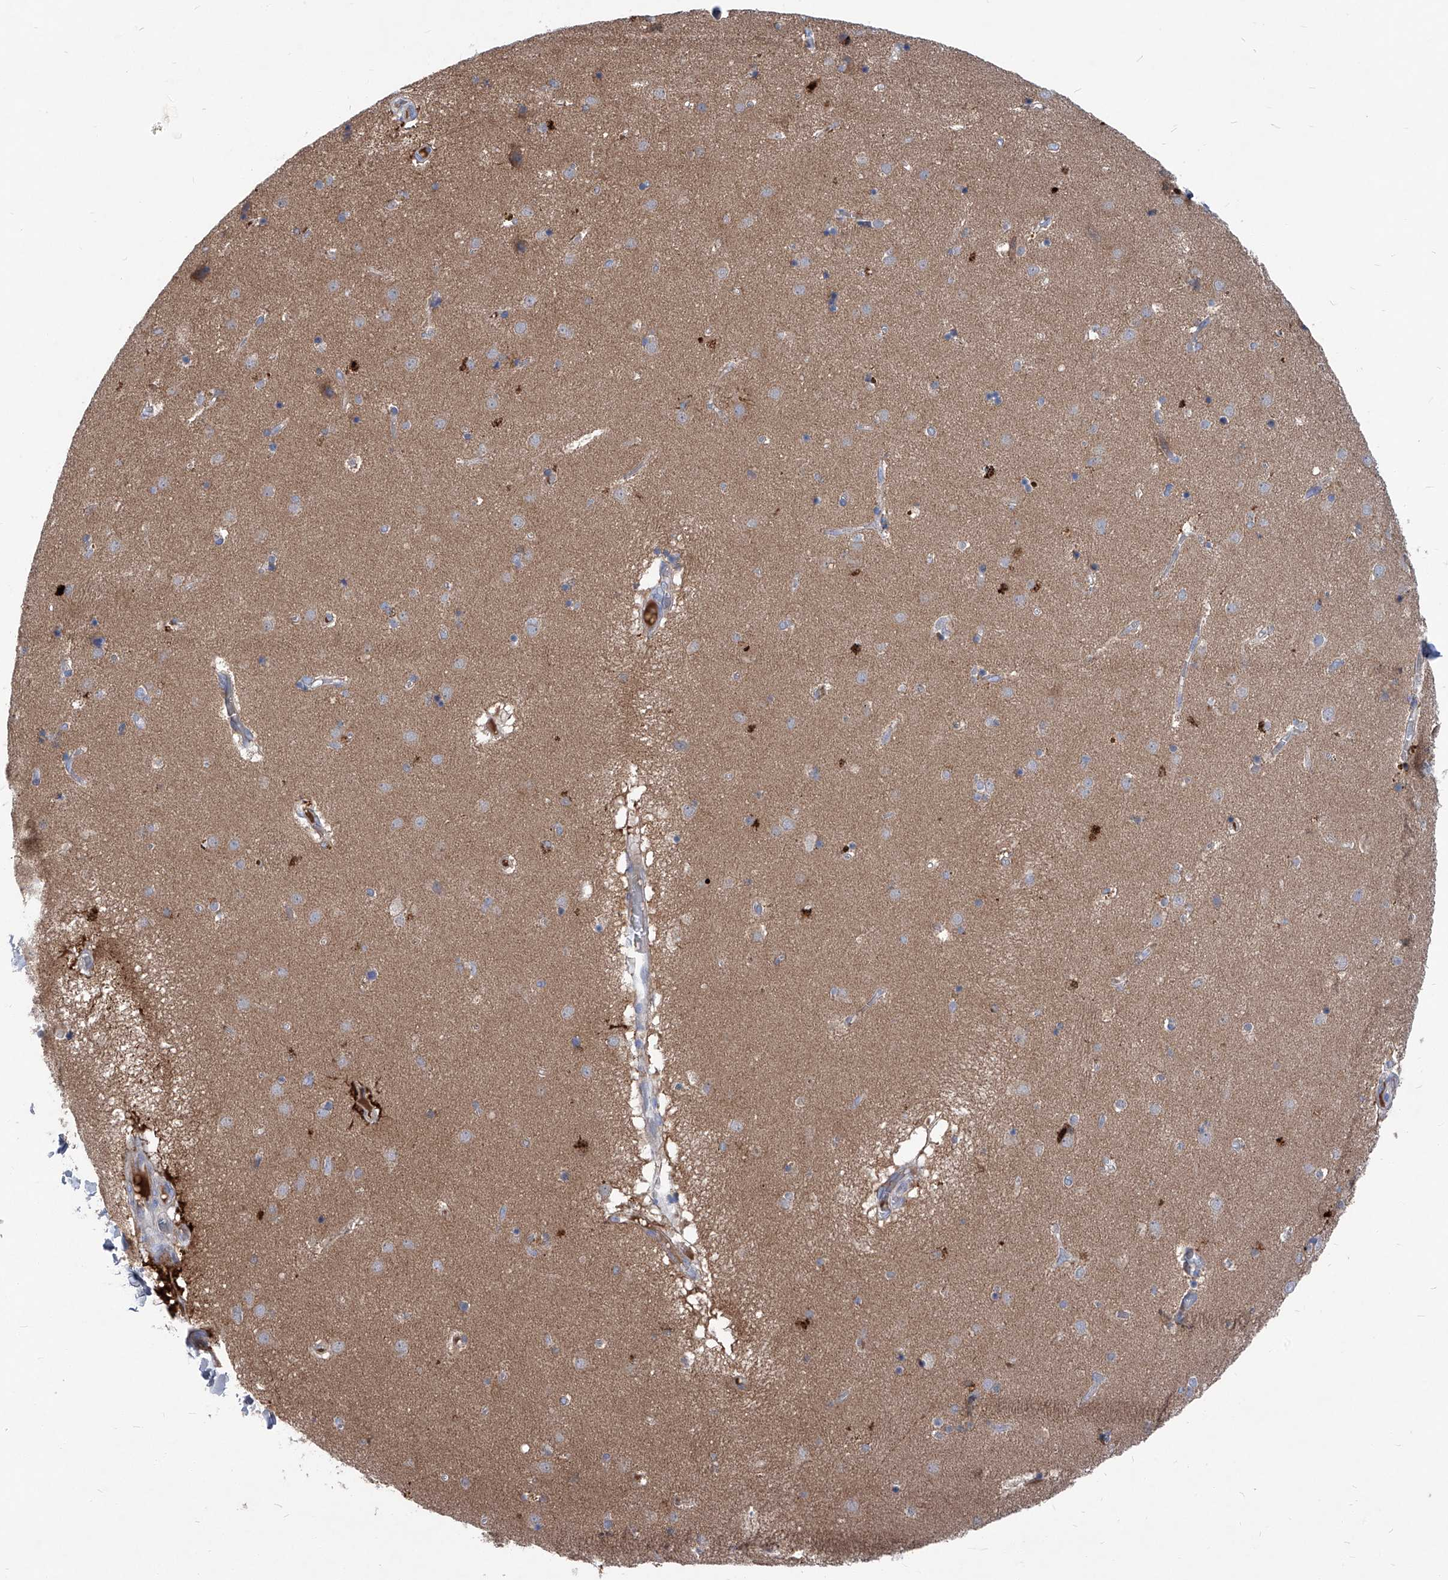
{"staining": {"intensity": "weak", "quantity": "<25%", "location": "cytoplasmic/membranous"}, "tissue": "caudate", "cell_type": "Glial cells", "image_type": "normal", "snomed": [{"axis": "morphology", "description": "Normal tissue, NOS"}, {"axis": "topography", "description": "Lateral ventricle wall"}], "caption": "High power microscopy image of an IHC micrograph of normal caudate, revealing no significant positivity in glial cells.", "gene": "EPHA8", "patient": {"sex": "male", "age": 70}}